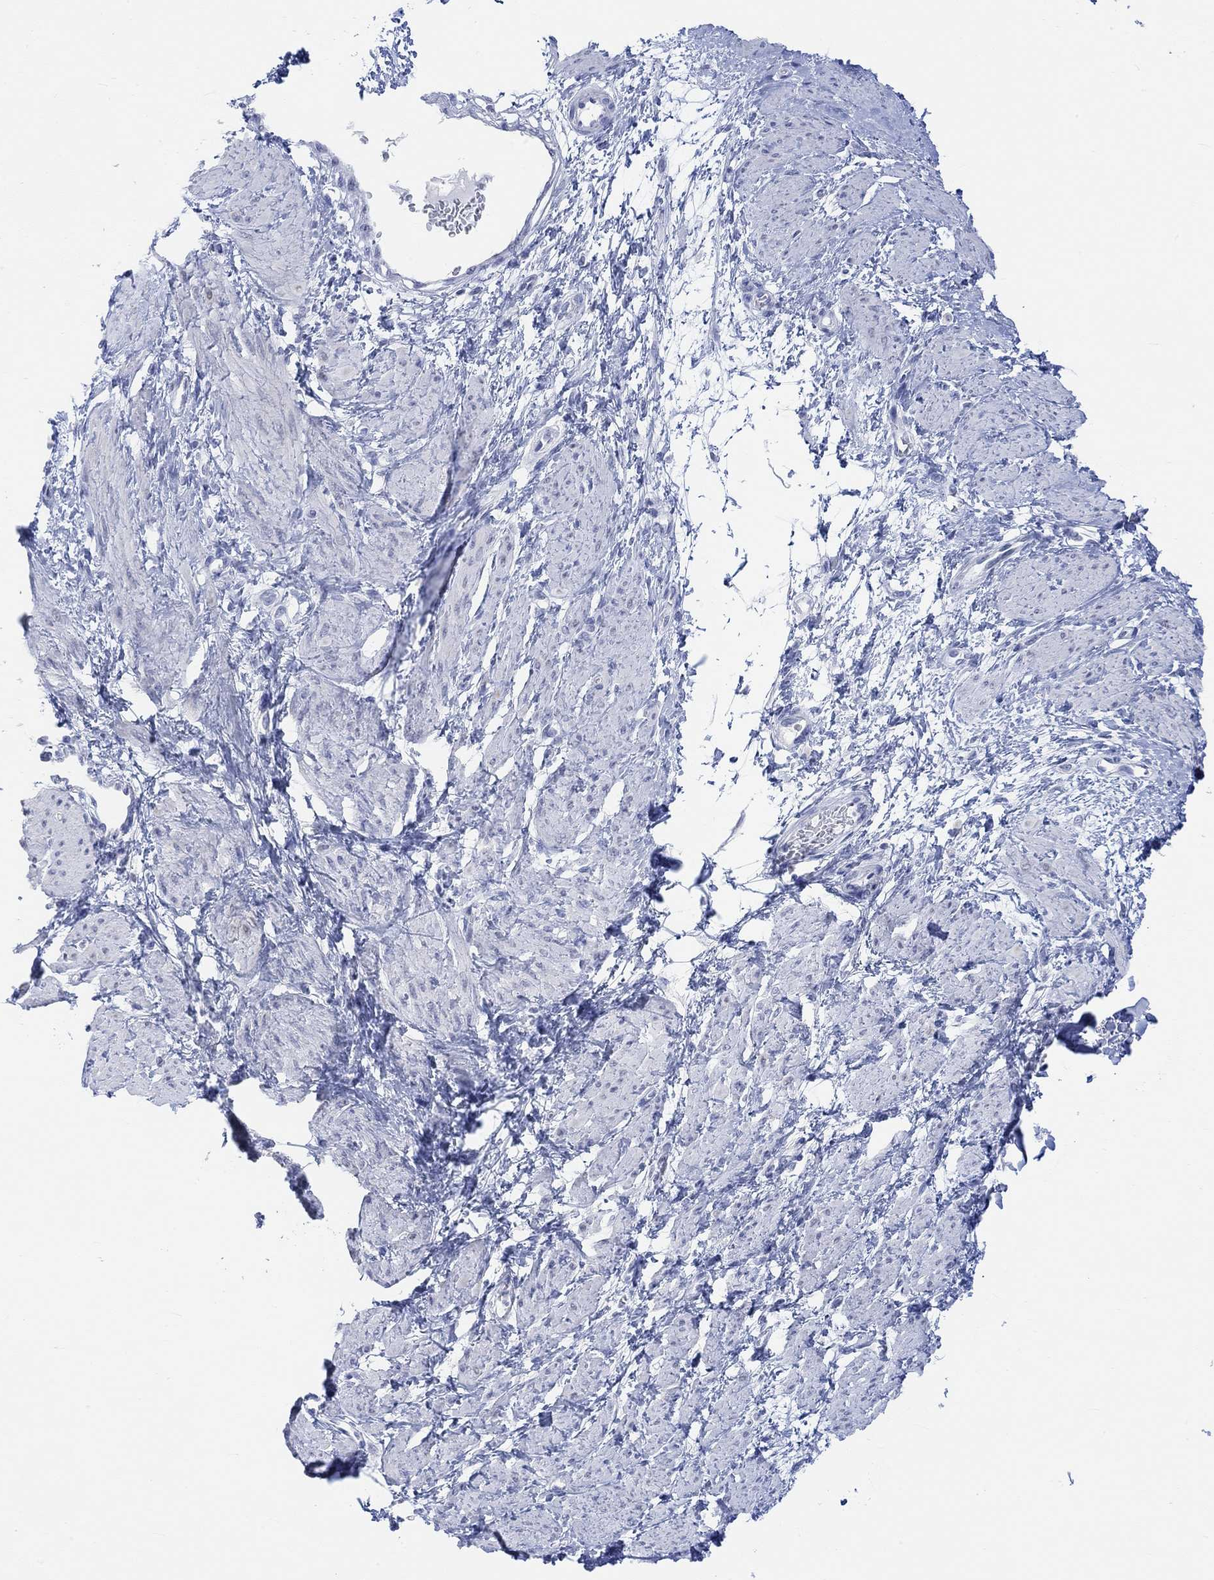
{"staining": {"intensity": "negative", "quantity": "none", "location": "none"}, "tissue": "smooth muscle", "cell_type": "Smooth muscle cells", "image_type": "normal", "snomed": [{"axis": "morphology", "description": "Normal tissue, NOS"}, {"axis": "topography", "description": "Smooth muscle"}, {"axis": "topography", "description": "Uterus"}], "caption": "Smooth muscle stained for a protein using immunohistochemistry (IHC) exhibits no positivity smooth muscle cells.", "gene": "AK8", "patient": {"sex": "female", "age": 39}}